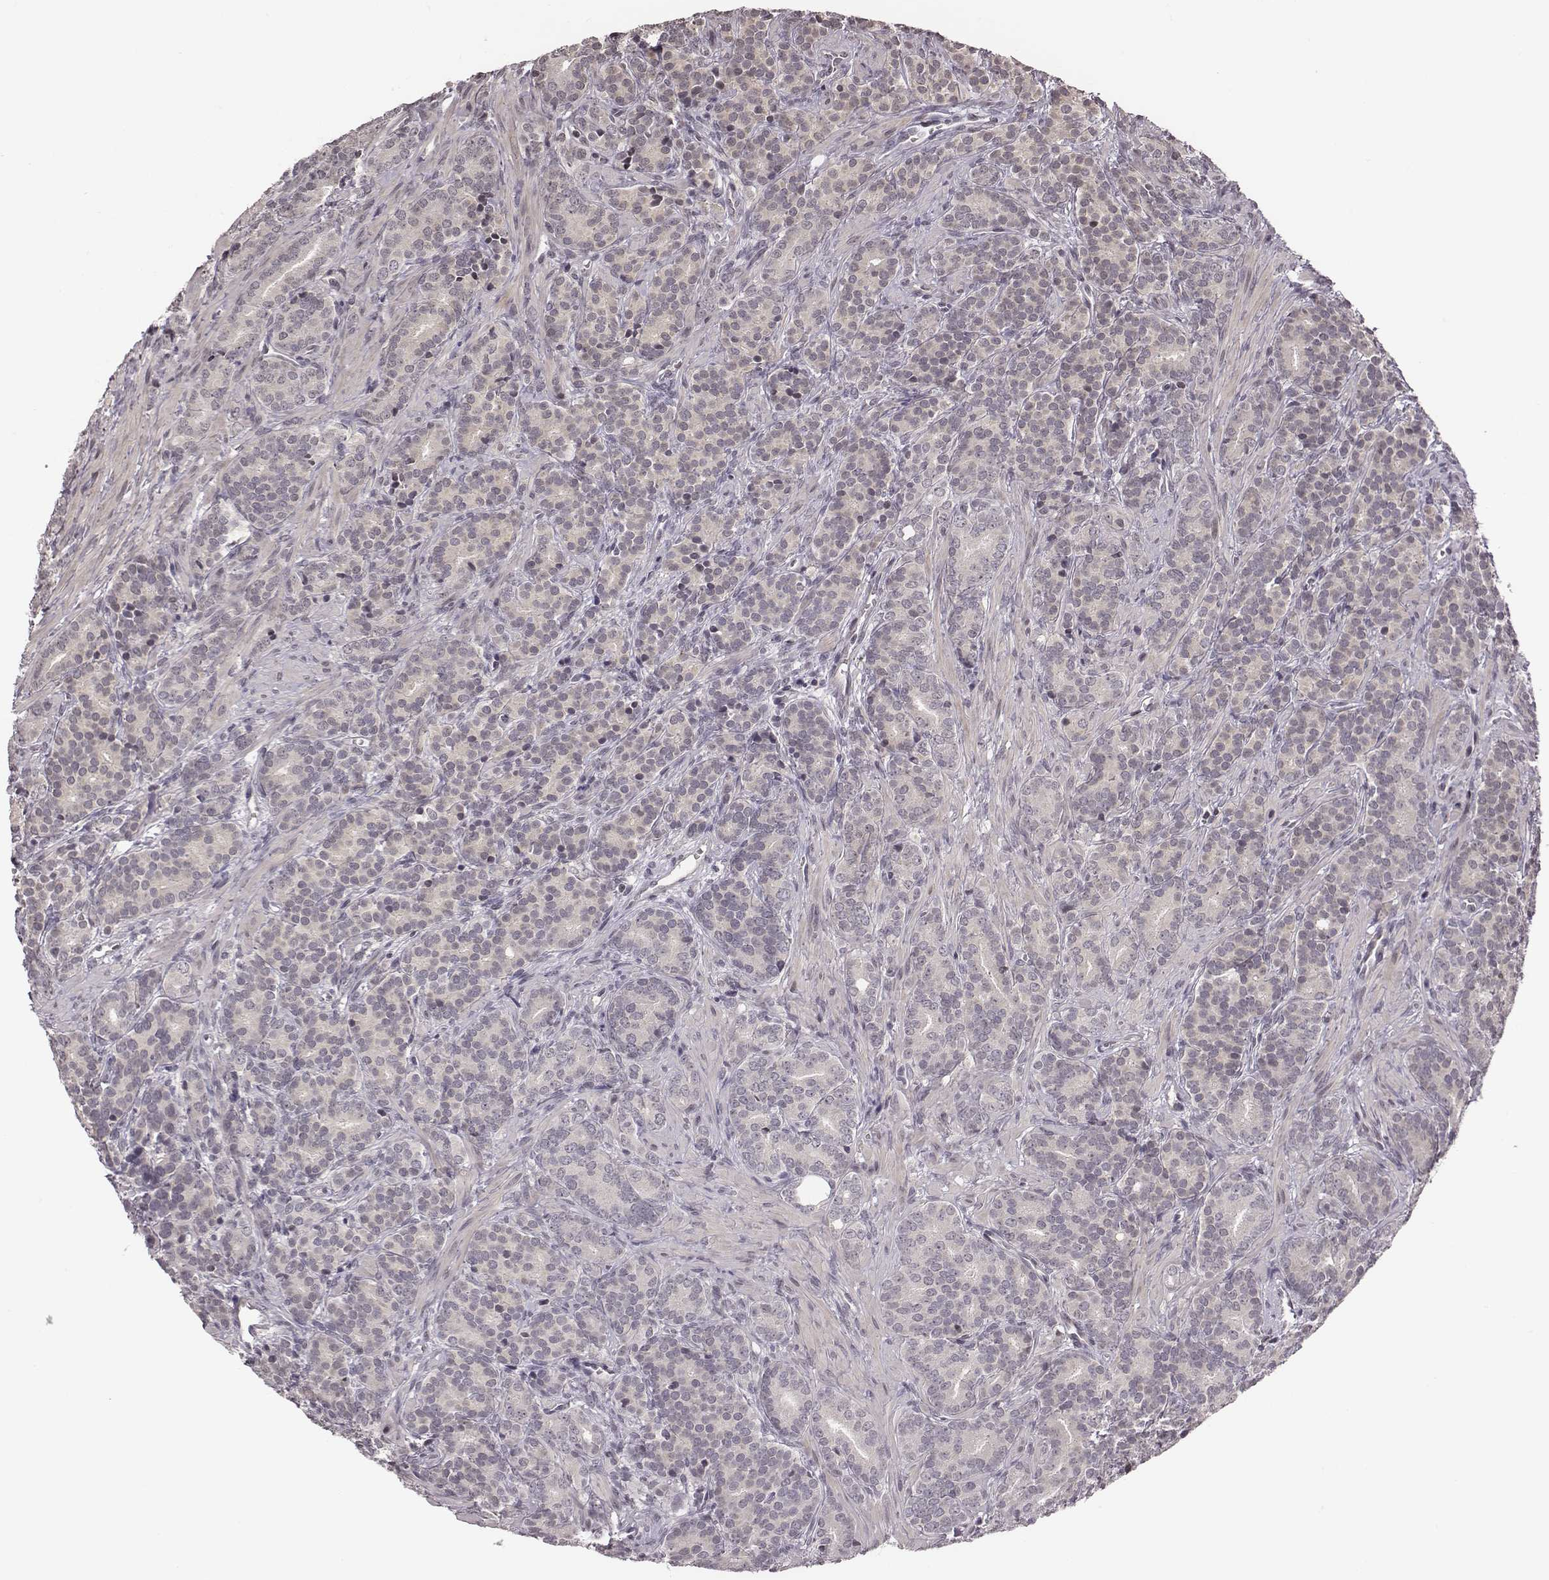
{"staining": {"intensity": "negative", "quantity": "none", "location": "none"}, "tissue": "prostate cancer", "cell_type": "Tumor cells", "image_type": "cancer", "snomed": [{"axis": "morphology", "description": "Adenocarcinoma, High grade"}, {"axis": "topography", "description": "Prostate"}], "caption": "Immunohistochemistry micrograph of prostate cancer (high-grade adenocarcinoma) stained for a protein (brown), which shows no positivity in tumor cells. (Immunohistochemistry (ihc), brightfield microscopy, high magnification).", "gene": "GRM4", "patient": {"sex": "male", "age": 84}}